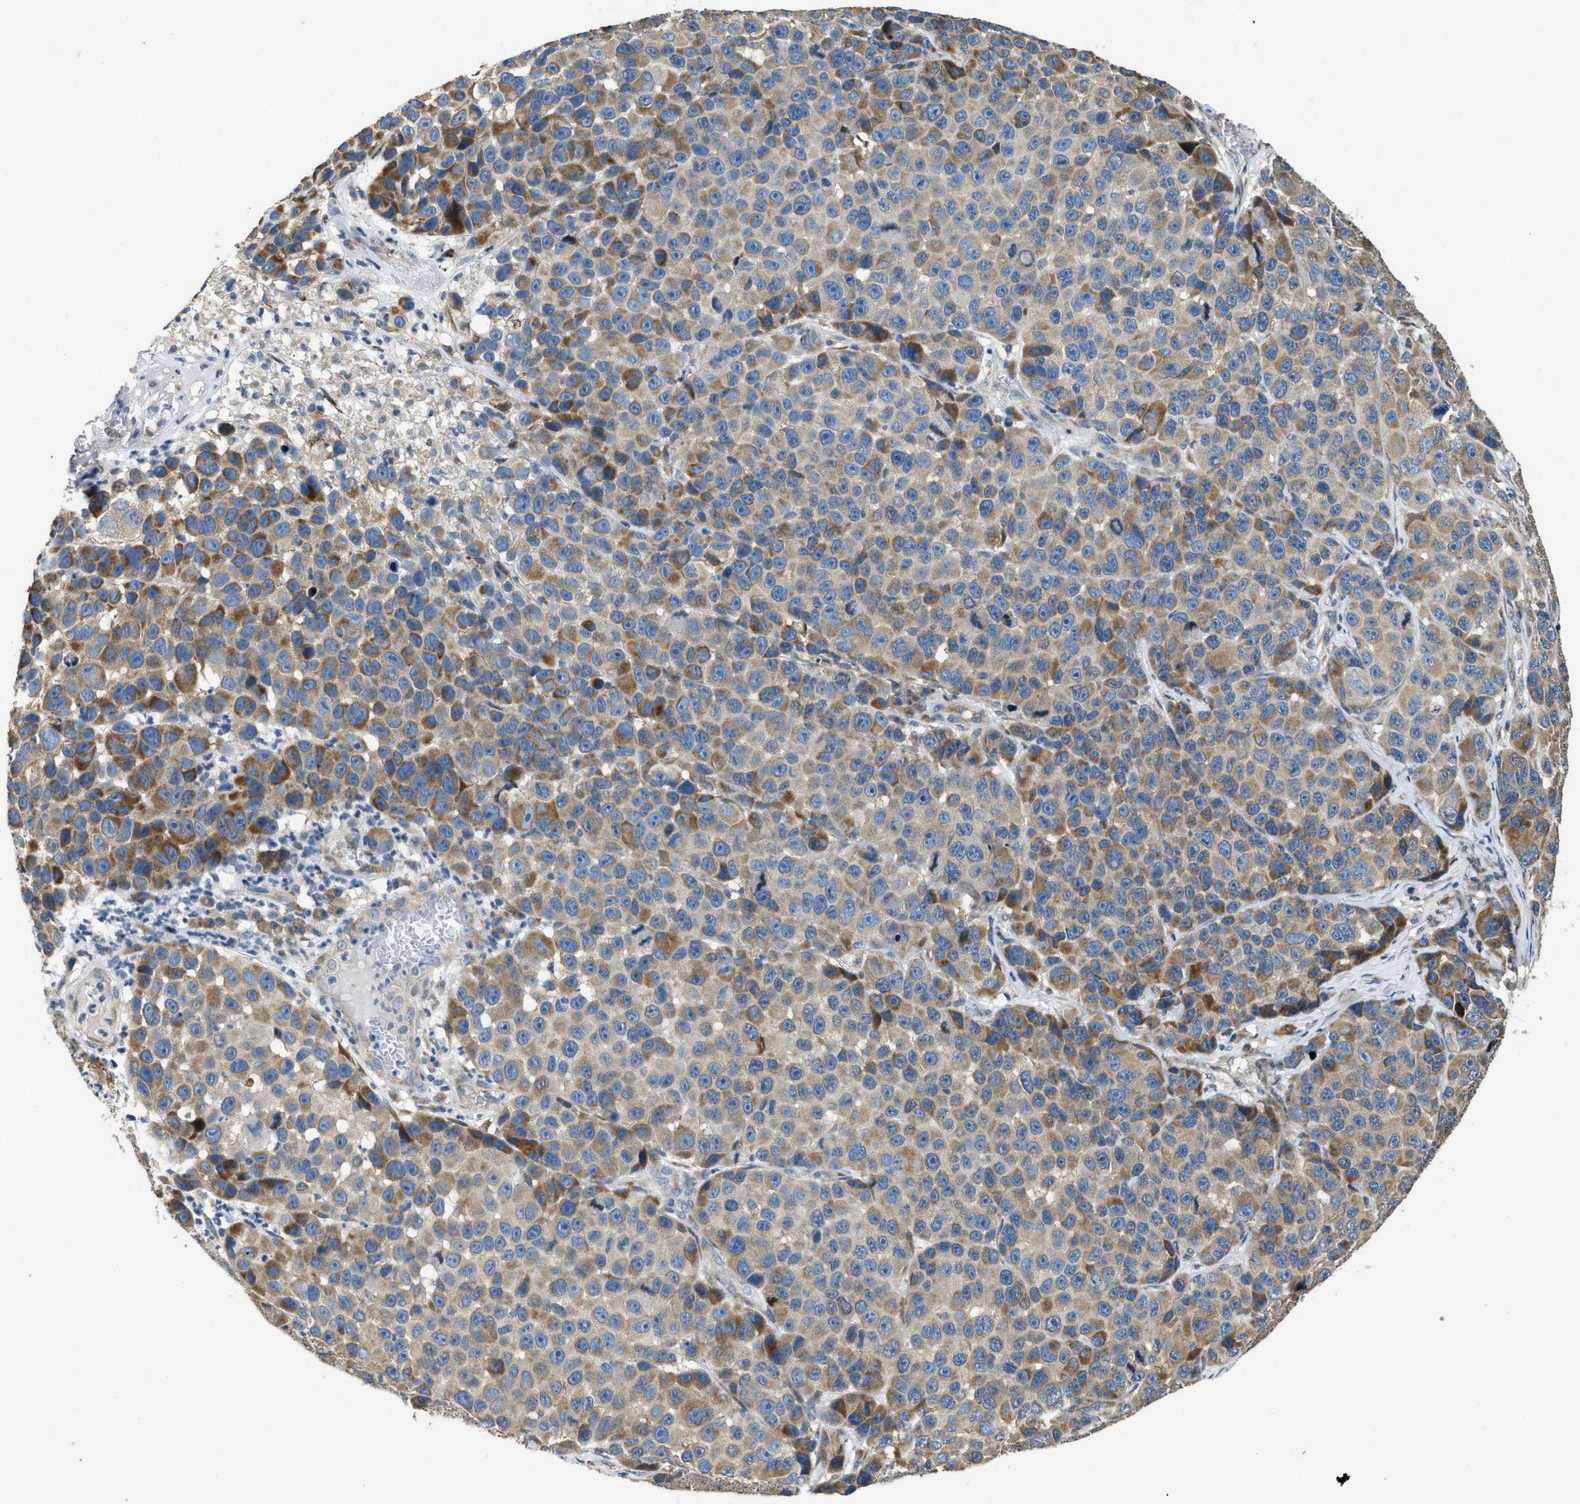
{"staining": {"intensity": "moderate", "quantity": ">75%", "location": "cytoplasmic/membranous"}, "tissue": "melanoma", "cell_type": "Tumor cells", "image_type": "cancer", "snomed": [{"axis": "morphology", "description": "Malignant melanoma, NOS"}, {"axis": "topography", "description": "Skin"}], "caption": "An immunohistochemistry (IHC) photomicrograph of tumor tissue is shown. Protein staining in brown highlights moderate cytoplasmic/membranous positivity in malignant melanoma within tumor cells.", "gene": "TMEM150A", "patient": {"sex": "male", "age": 53}}